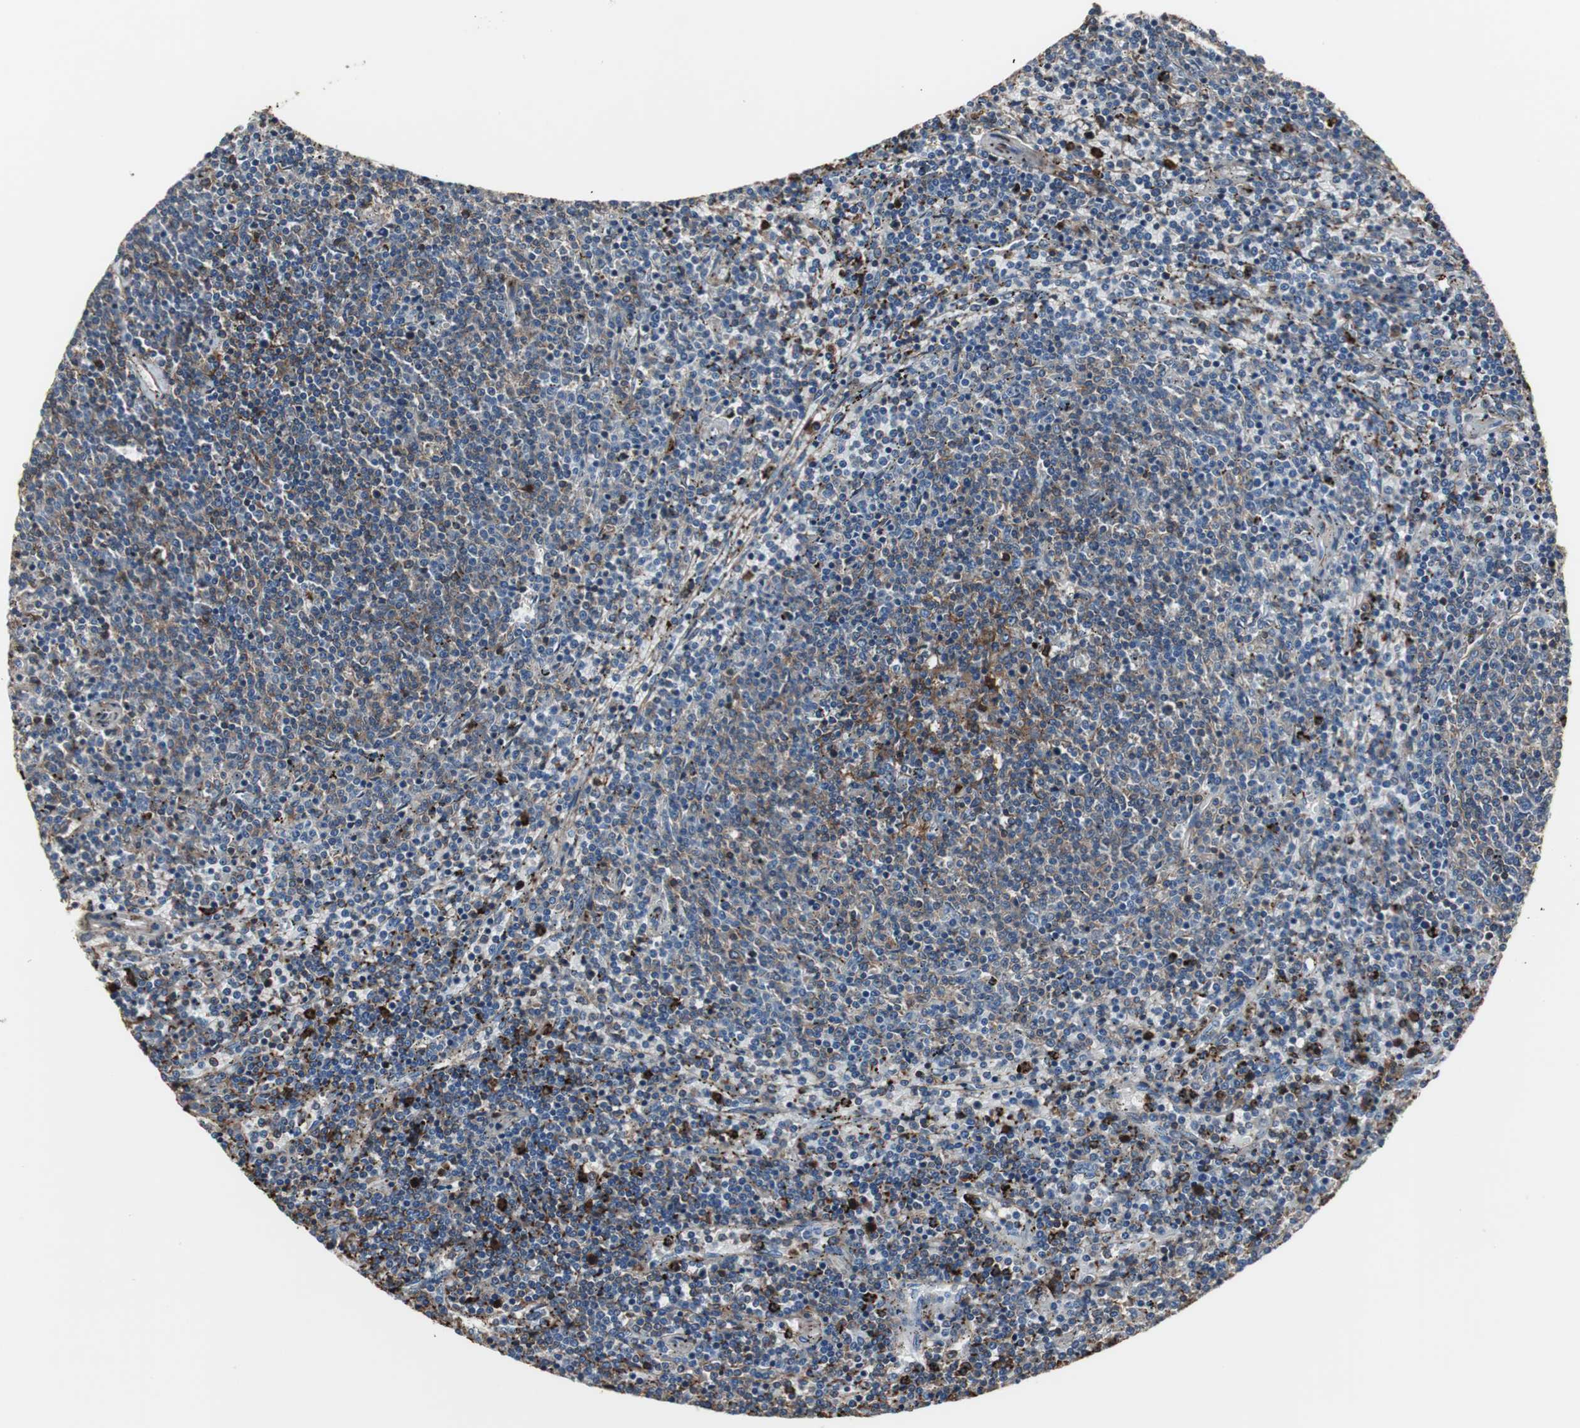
{"staining": {"intensity": "moderate", "quantity": "25%-75%", "location": "cytoplasmic/membranous"}, "tissue": "lymphoma", "cell_type": "Tumor cells", "image_type": "cancer", "snomed": [{"axis": "morphology", "description": "Malignant lymphoma, non-Hodgkin's type, Low grade"}, {"axis": "topography", "description": "Spleen"}], "caption": "The immunohistochemical stain labels moderate cytoplasmic/membranous positivity in tumor cells of lymphoma tissue. Ihc stains the protein in brown and the nuclei are stained blue.", "gene": "ACTN1", "patient": {"sex": "female", "age": 50}}